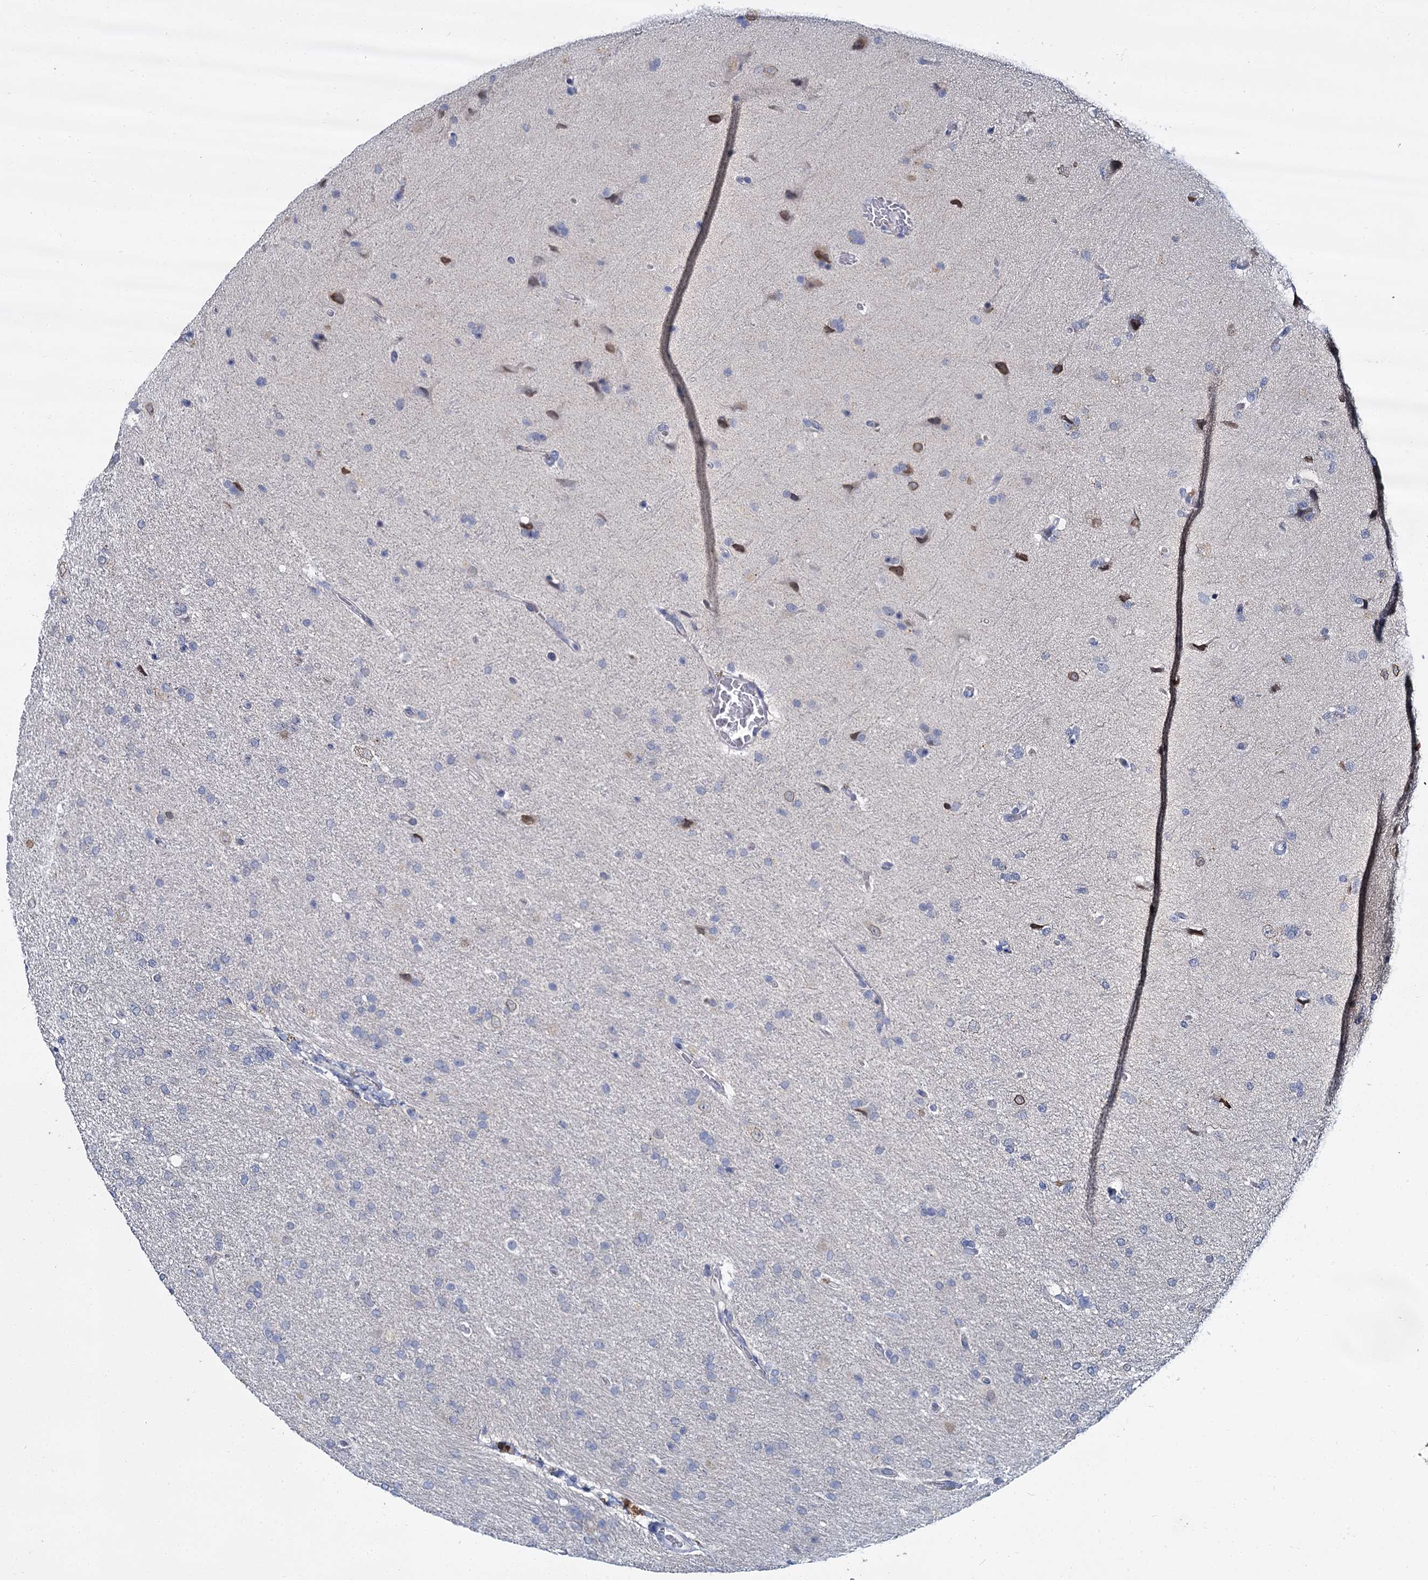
{"staining": {"intensity": "negative", "quantity": "none", "location": "none"}, "tissue": "glioma", "cell_type": "Tumor cells", "image_type": "cancer", "snomed": [{"axis": "morphology", "description": "Glioma, malignant, High grade"}, {"axis": "topography", "description": "Brain"}], "caption": "DAB (3,3'-diaminobenzidine) immunohistochemical staining of malignant high-grade glioma shows no significant staining in tumor cells. (DAB (3,3'-diaminobenzidine) IHC visualized using brightfield microscopy, high magnification).", "gene": "ACRBP", "patient": {"sex": "male", "age": 72}}